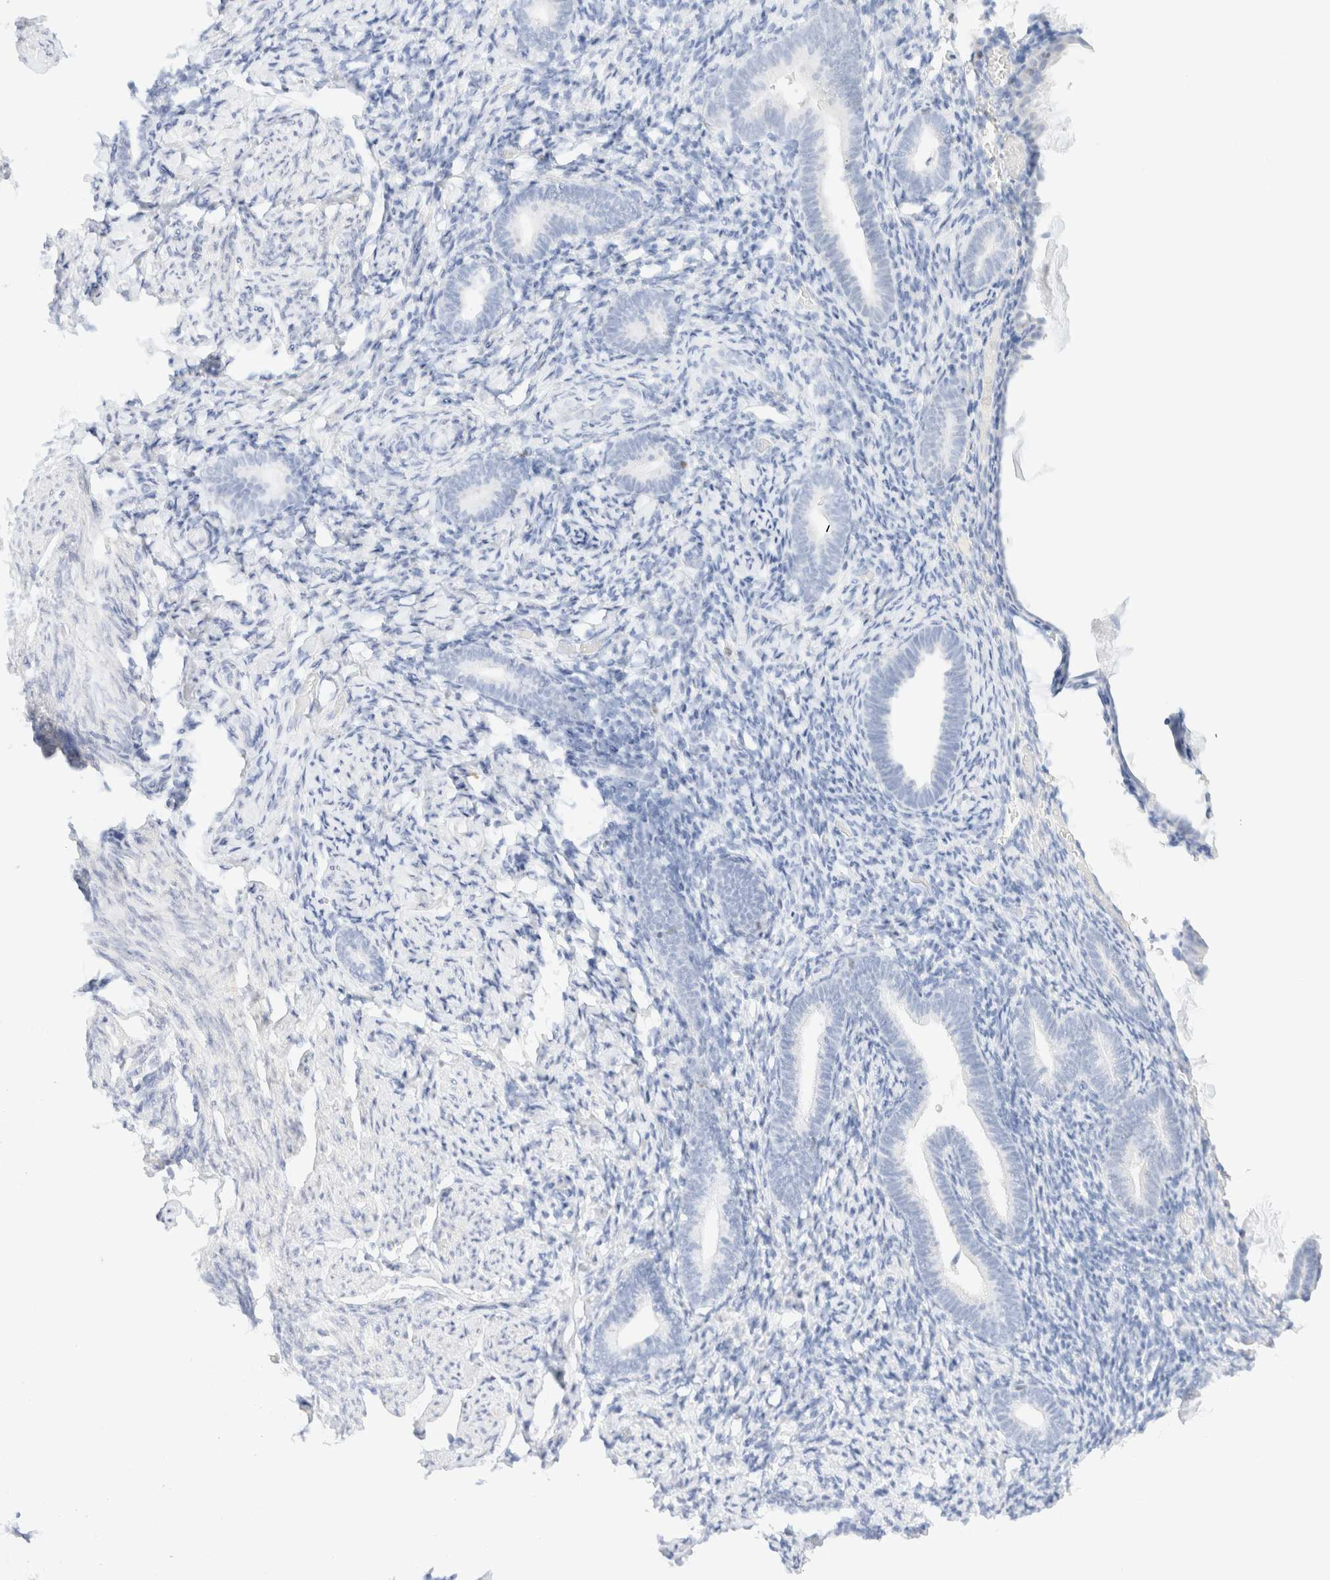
{"staining": {"intensity": "negative", "quantity": "none", "location": "none"}, "tissue": "endometrium", "cell_type": "Cells in endometrial stroma", "image_type": "normal", "snomed": [{"axis": "morphology", "description": "Normal tissue, NOS"}, {"axis": "topography", "description": "Endometrium"}], "caption": "A histopathology image of endometrium stained for a protein displays no brown staining in cells in endometrial stroma.", "gene": "IKZF3", "patient": {"sex": "female", "age": 51}}